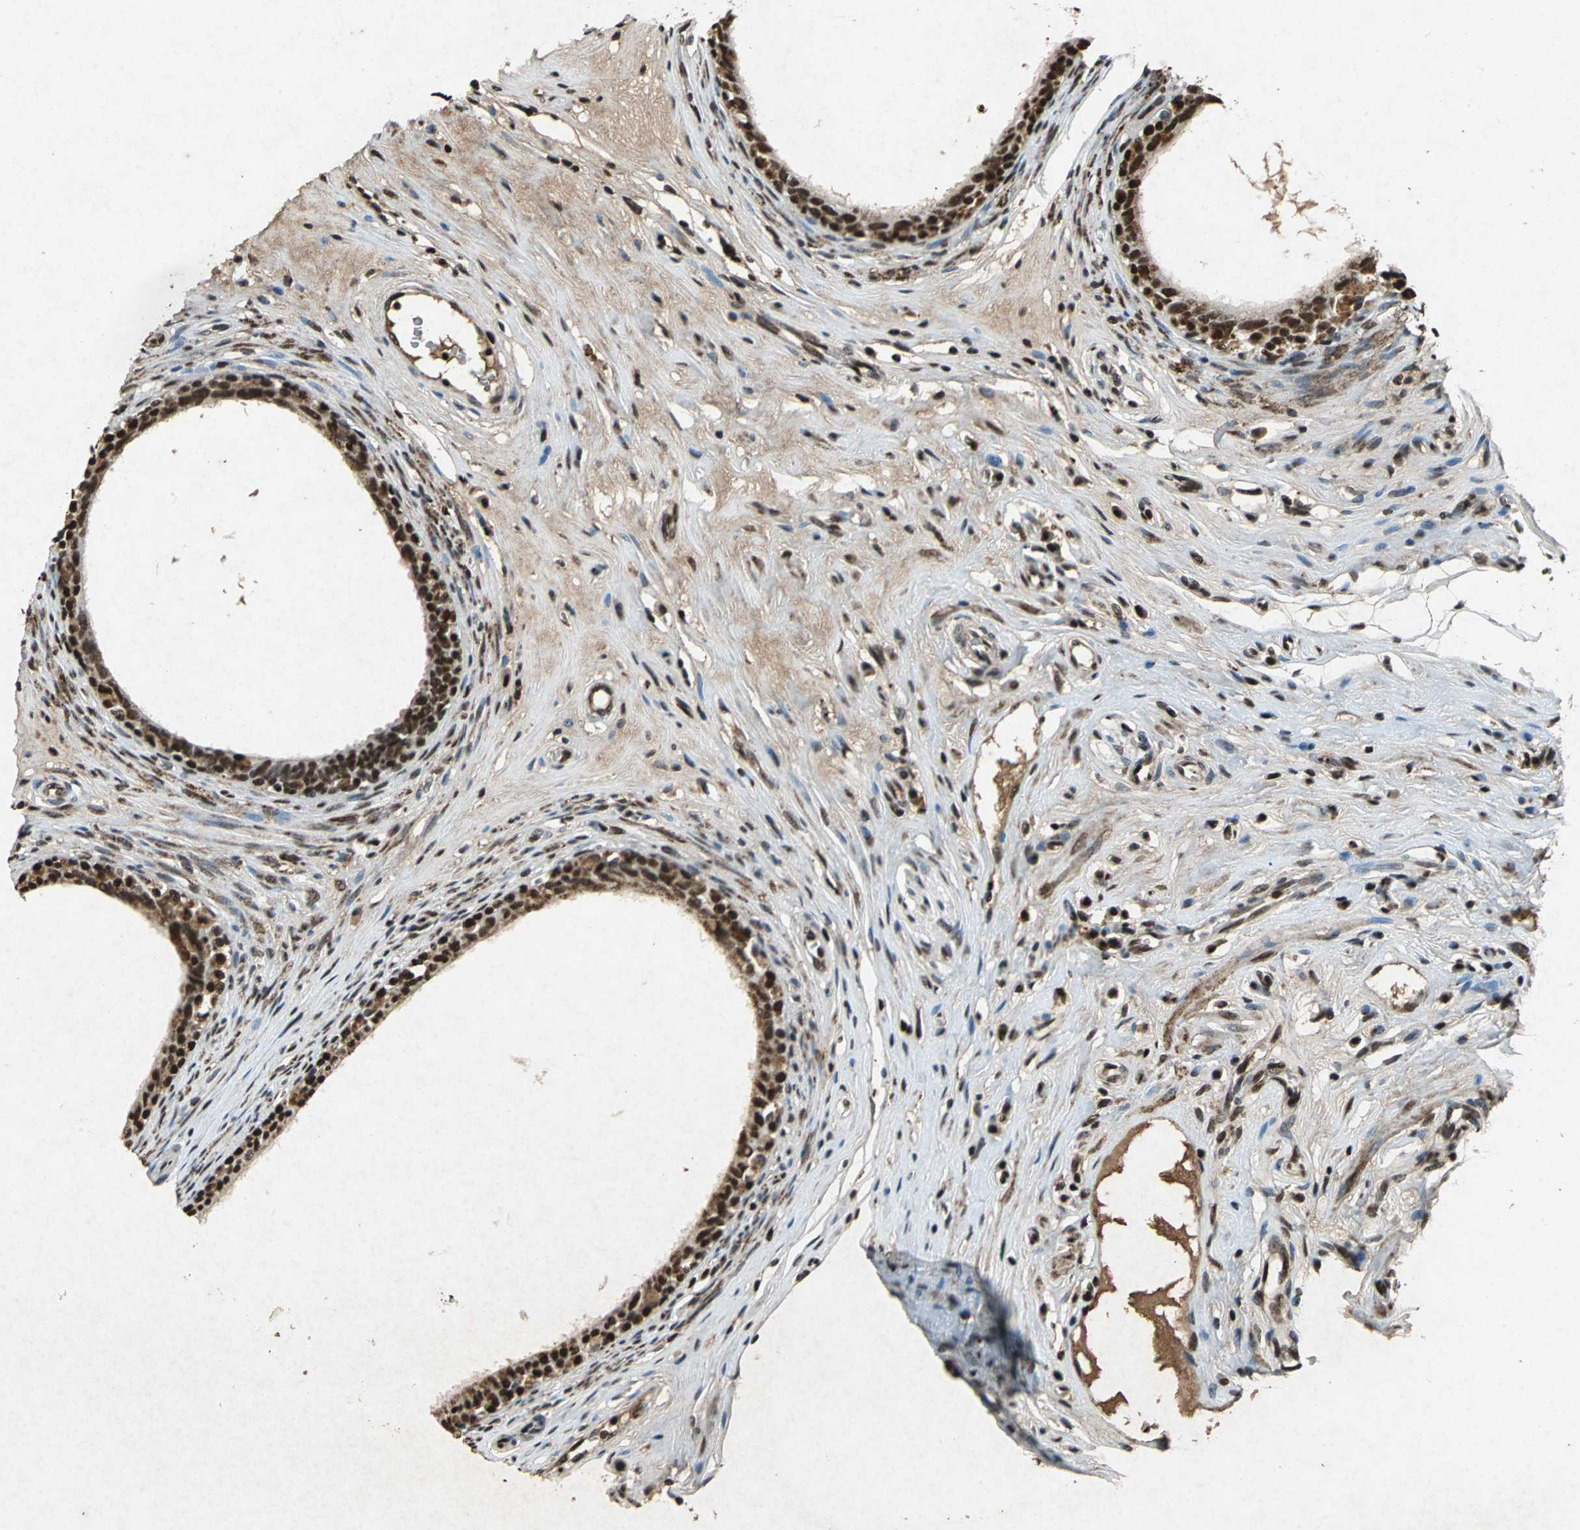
{"staining": {"intensity": "strong", "quantity": ">75%", "location": "cytoplasmic/membranous,nuclear"}, "tissue": "epididymis", "cell_type": "Glandular cells", "image_type": "normal", "snomed": [{"axis": "morphology", "description": "Normal tissue, NOS"}, {"axis": "morphology", "description": "Inflammation, NOS"}, {"axis": "topography", "description": "Epididymis"}], "caption": "Protein expression analysis of benign epididymis exhibits strong cytoplasmic/membranous,nuclear positivity in about >75% of glandular cells. (DAB (3,3'-diaminobenzidine) IHC with brightfield microscopy, high magnification).", "gene": "ANP32A", "patient": {"sex": "male", "age": 84}}